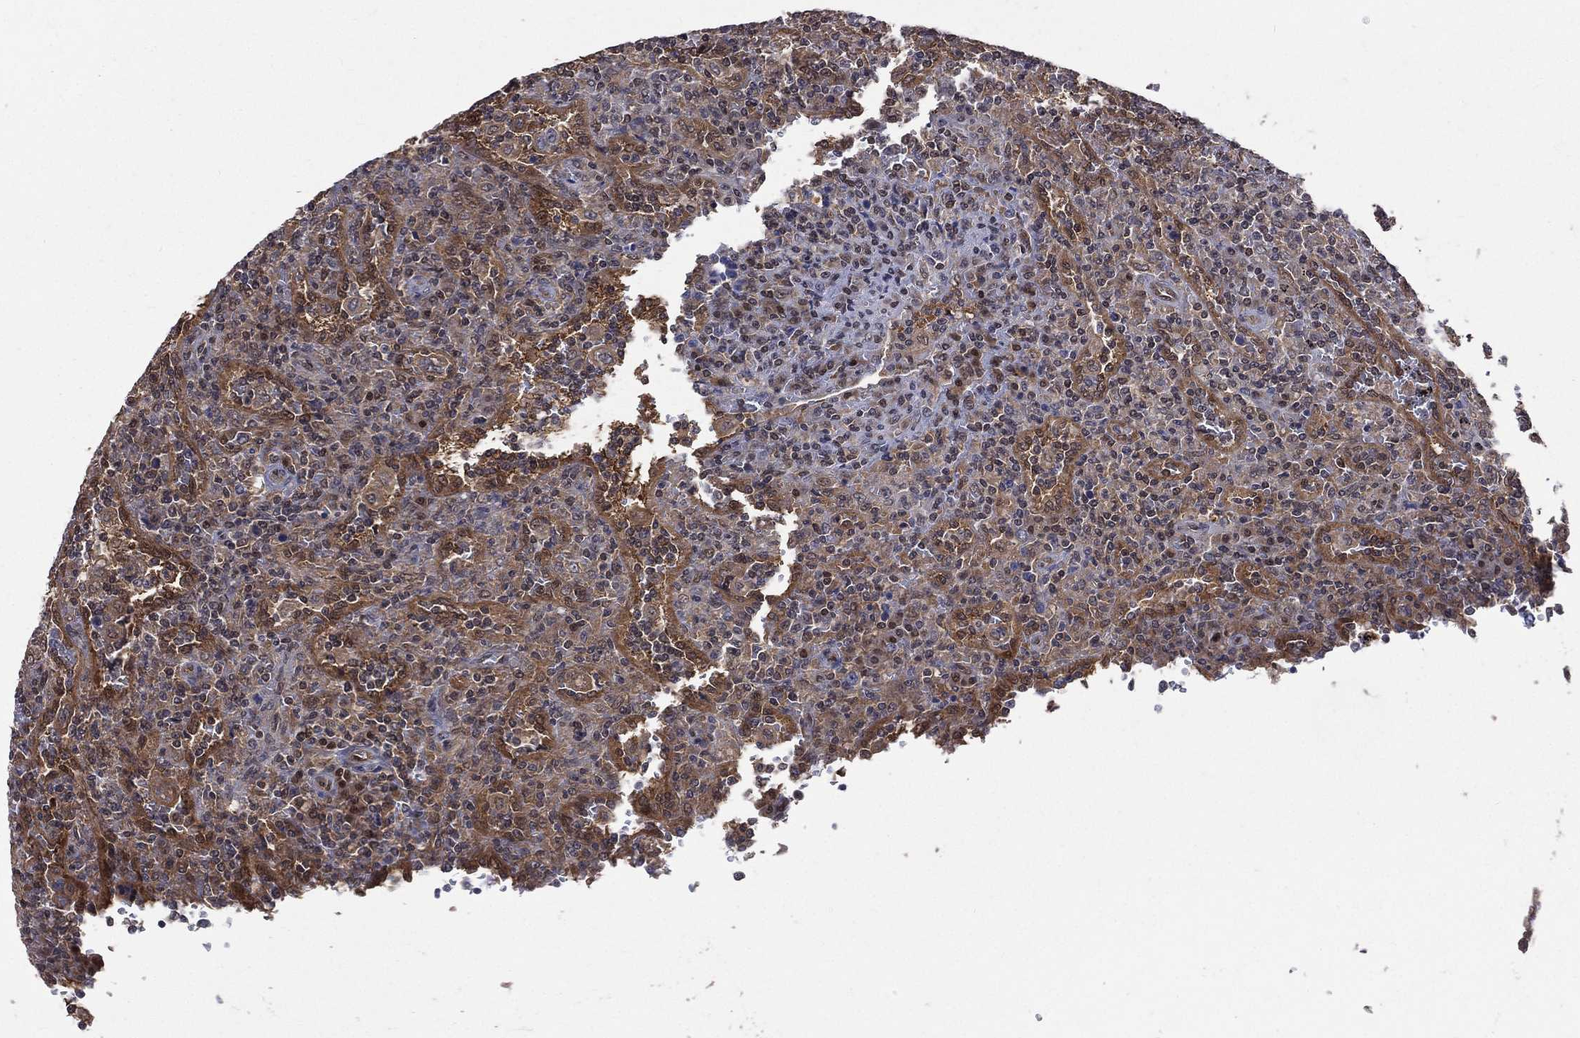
{"staining": {"intensity": "negative", "quantity": "none", "location": "none"}, "tissue": "lymphoma", "cell_type": "Tumor cells", "image_type": "cancer", "snomed": [{"axis": "morphology", "description": "Malignant lymphoma, non-Hodgkin's type, Low grade"}, {"axis": "topography", "description": "Spleen"}], "caption": "This is an IHC image of malignant lymphoma, non-Hodgkin's type (low-grade). There is no positivity in tumor cells.", "gene": "GMPR2", "patient": {"sex": "male", "age": 62}}